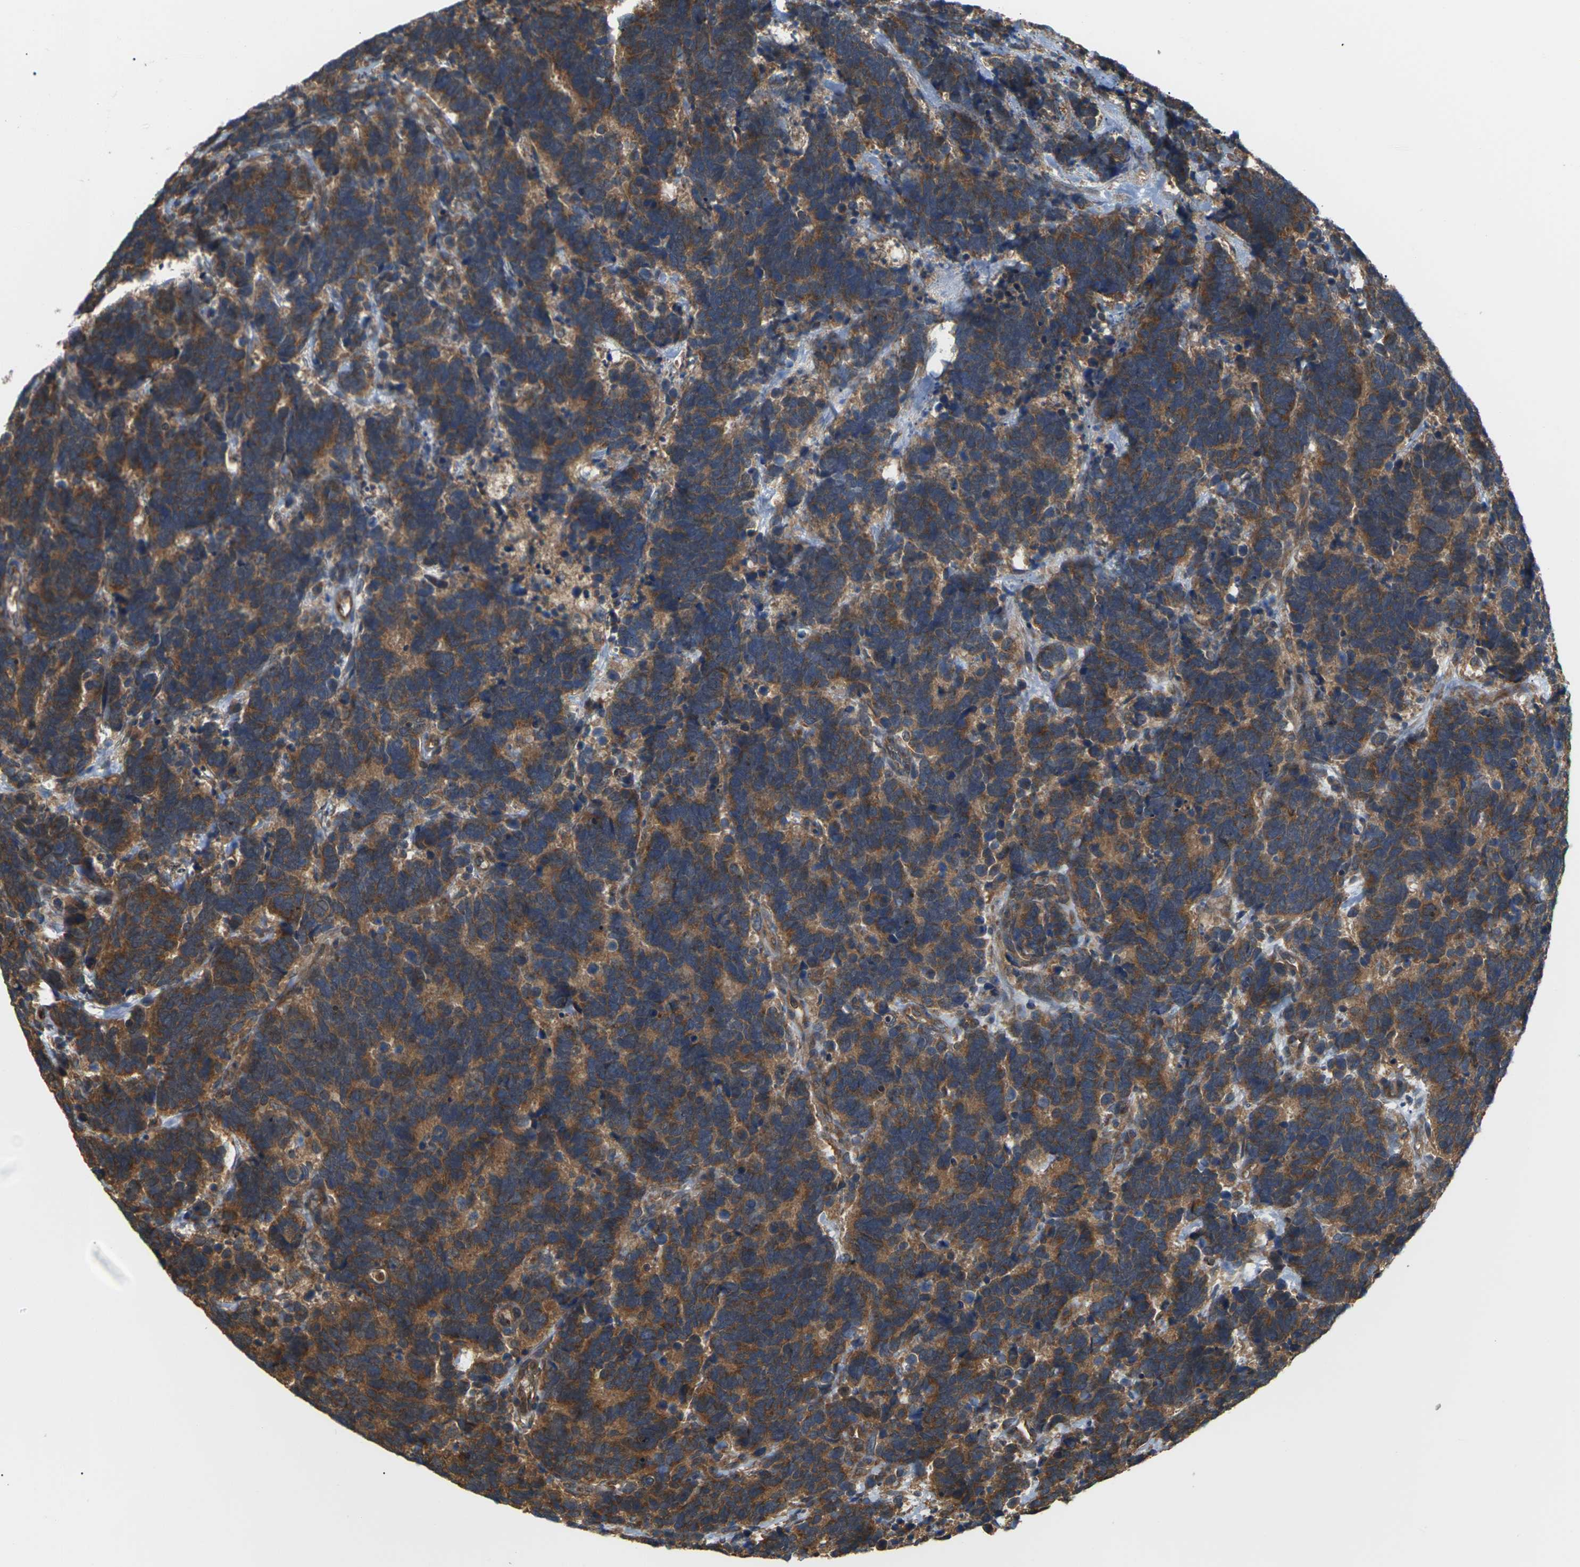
{"staining": {"intensity": "moderate", "quantity": ">75%", "location": "cytoplasmic/membranous"}, "tissue": "carcinoid", "cell_type": "Tumor cells", "image_type": "cancer", "snomed": [{"axis": "morphology", "description": "Carcinoma, NOS"}, {"axis": "morphology", "description": "Carcinoid, malignant, NOS"}, {"axis": "topography", "description": "Urinary bladder"}], "caption": "IHC image of neoplastic tissue: human carcinoid stained using IHC shows medium levels of moderate protein expression localized specifically in the cytoplasmic/membranous of tumor cells, appearing as a cytoplasmic/membranous brown color.", "gene": "NRAS", "patient": {"sex": "male", "age": 57}}